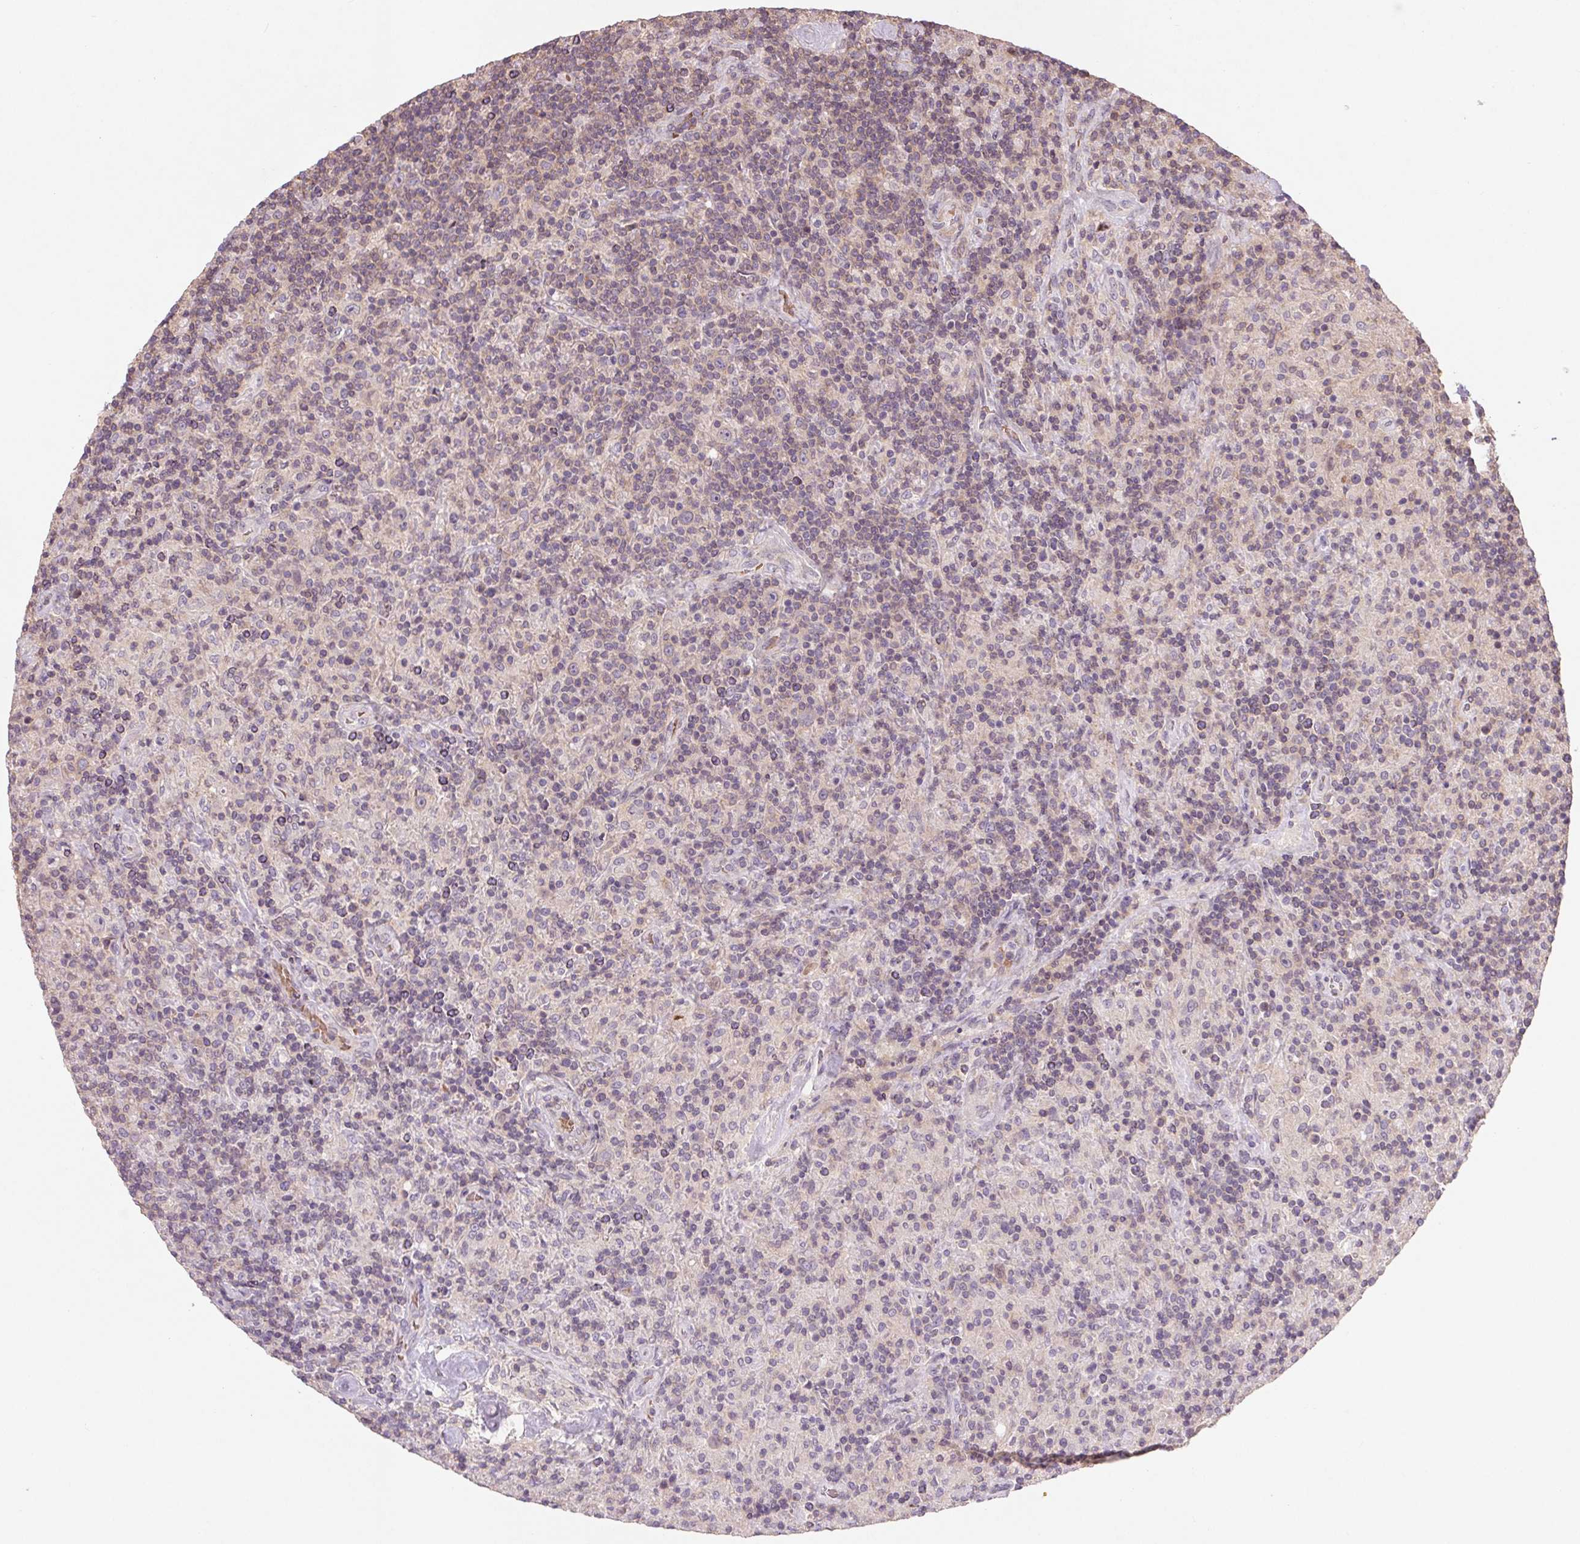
{"staining": {"intensity": "negative", "quantity": "none", "location": "none"}, "tissue": "lymphoma", "cell_type": "Tumor cells", "image_type": "cancer", "snomed": [{"axis": "morphology", "description": "Hodgkin's disease, NOS"}, {"axis": "topography", "description": "Lymph node"}], "caption": "An image of human lymphoma is negative for staining in tumor cells.", "gene": "KCNK15", "patient": {"sex": "male", "age": 70}}